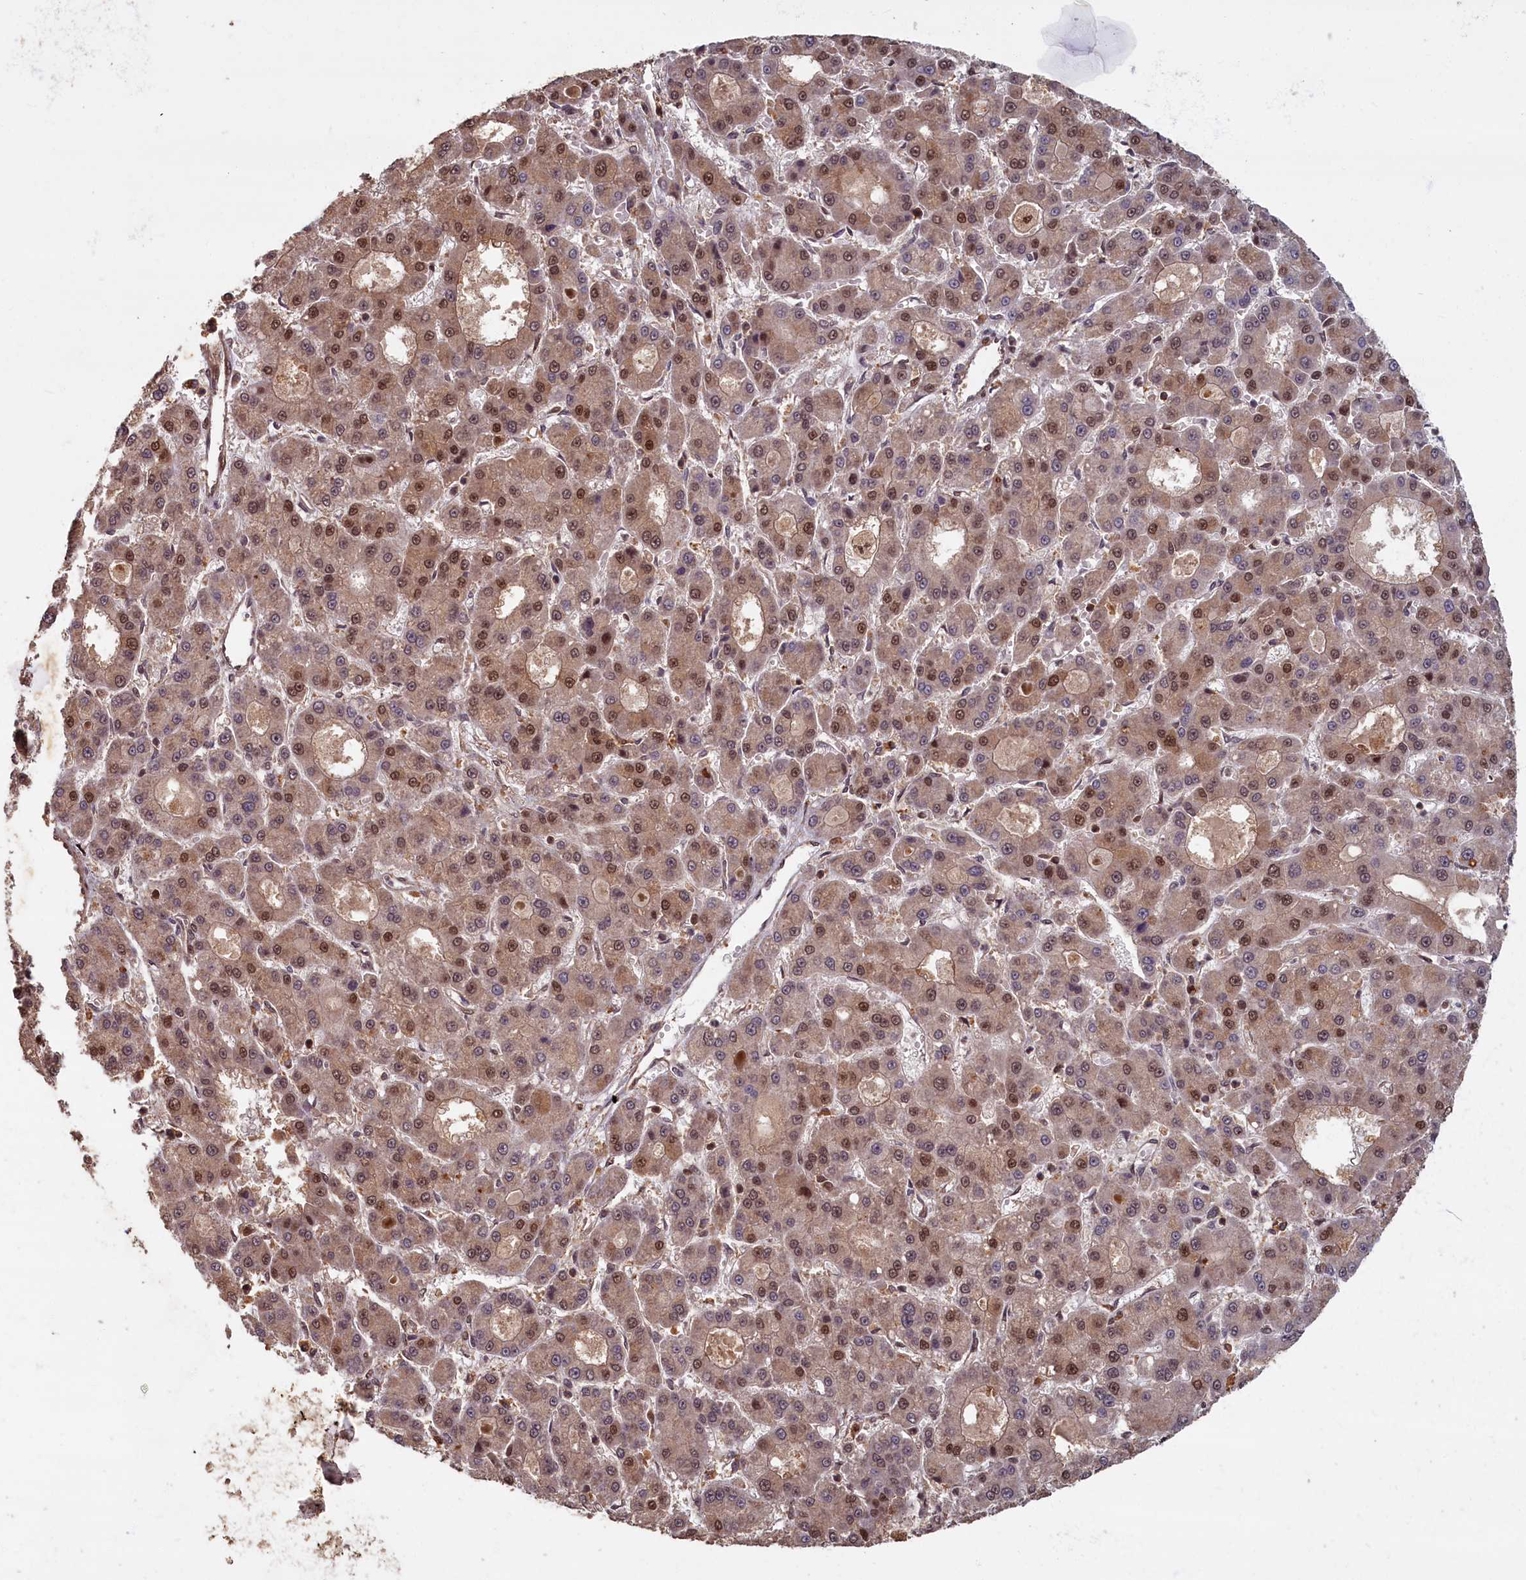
{"staining": {"intensity": "moderate", "quantity": ">75%", "location": "cytoplasmic/membranous,nuclear"}, "tissue": "liver cancer", "cell_type": "Tumor cells", "image_type": "cancer", "snomed": [{"axis": "morphology", "description": "Carcinoma, Hepatocellular, NOS"}, {"axis": "topography", "description": "Liver"}], "caption": "Immunohistochemical staining of human liver hepatocellular carcinoma demonstrates medium levels of moderate cytoplasmic/membranous and nuclear protein staining in approximately >75% of tumor cells.", "gene": "HIF3A", "patient": {"sex": "male", "age": 70}}